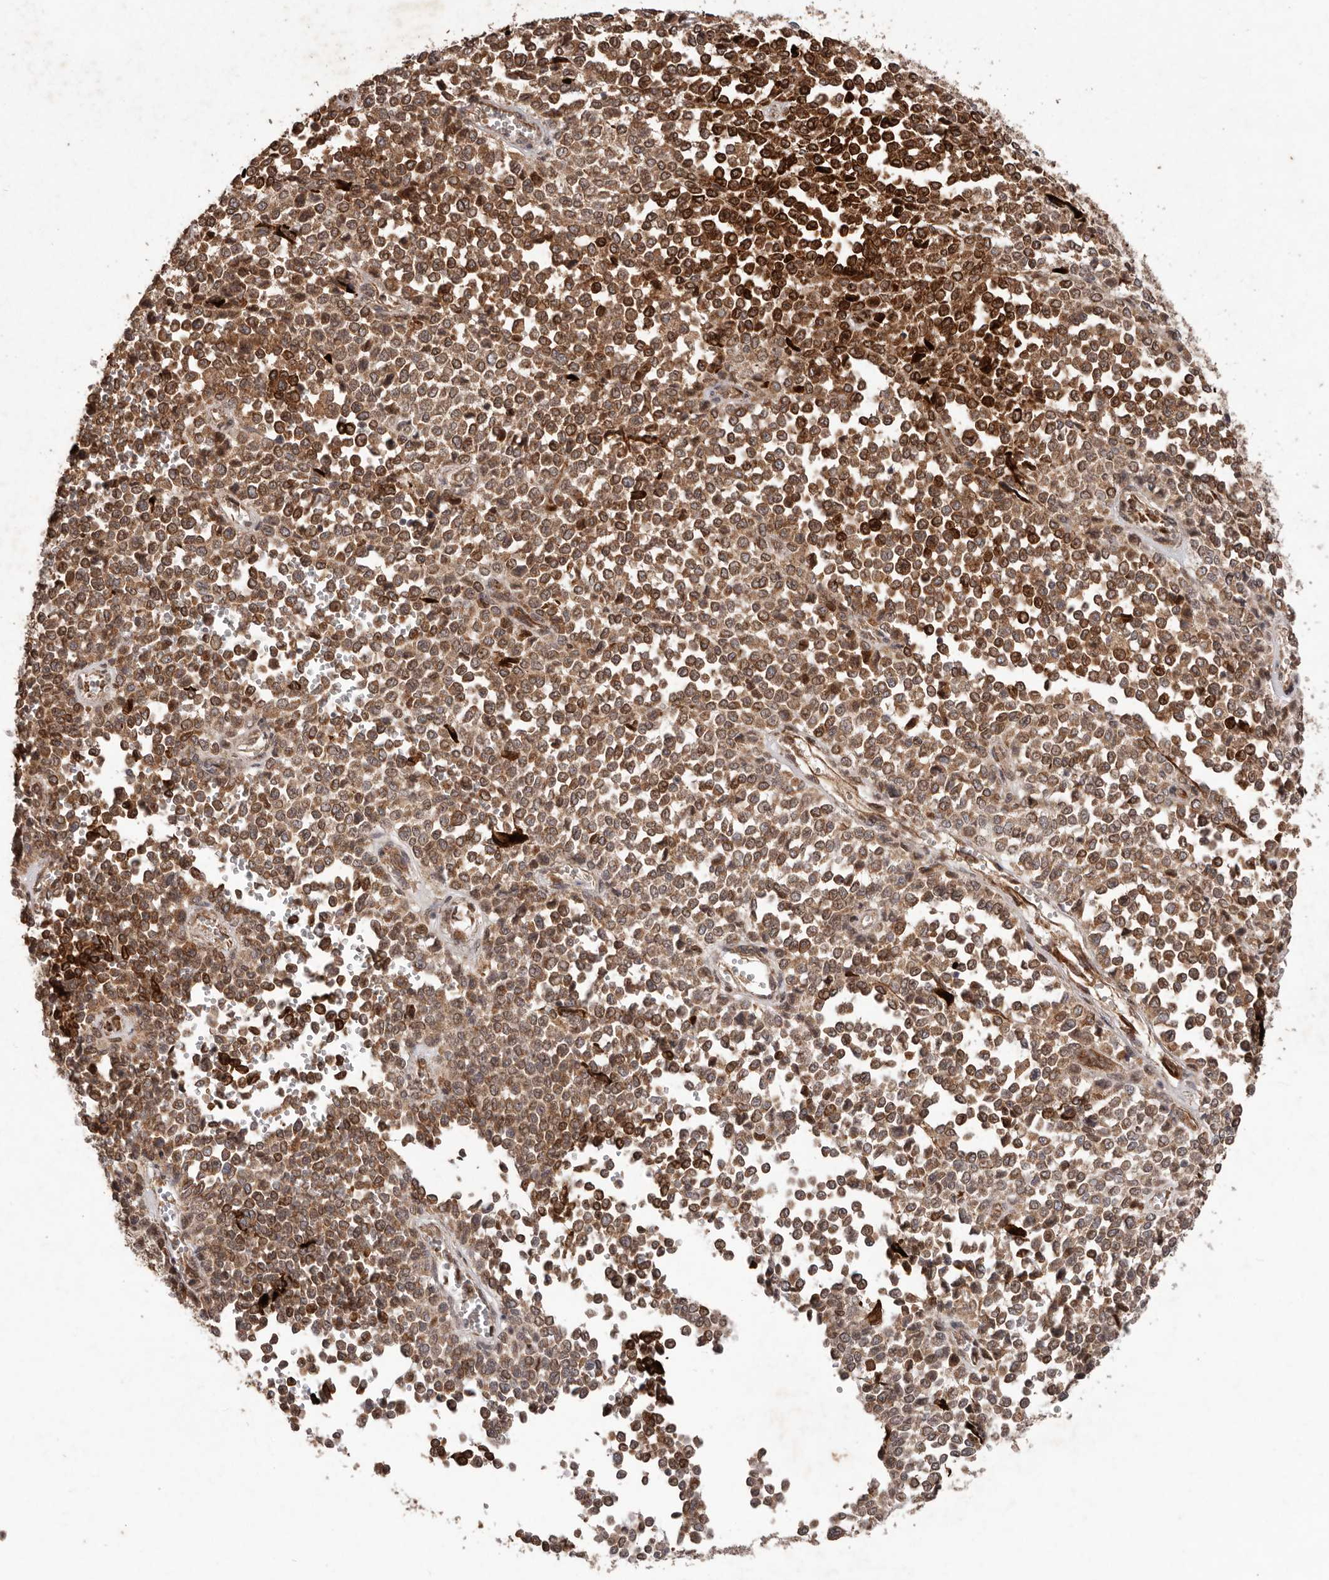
{"staining": {"intensity": "moderate", "quantity": ">75%", "location": "cytoplasmic/membranous"}, "tissue": "melanoma", "cell_type": "Tumor cells", "image_type": "cancer", "snomed": [{"axis": "morphology", "description": "Malignant melanoma, Metastatic site"}, {"axis": "topography", "description": "Pancreas"}], "caption": "Immunohistochemistry image of human melanoma stained for a protein (brown), which displays medium levels of moderate cytoplasmic/membranous expression in approximately >75% of tumor cells.", "gene": "PLOD2", "patient": {"sex": "female", "age": 30}}